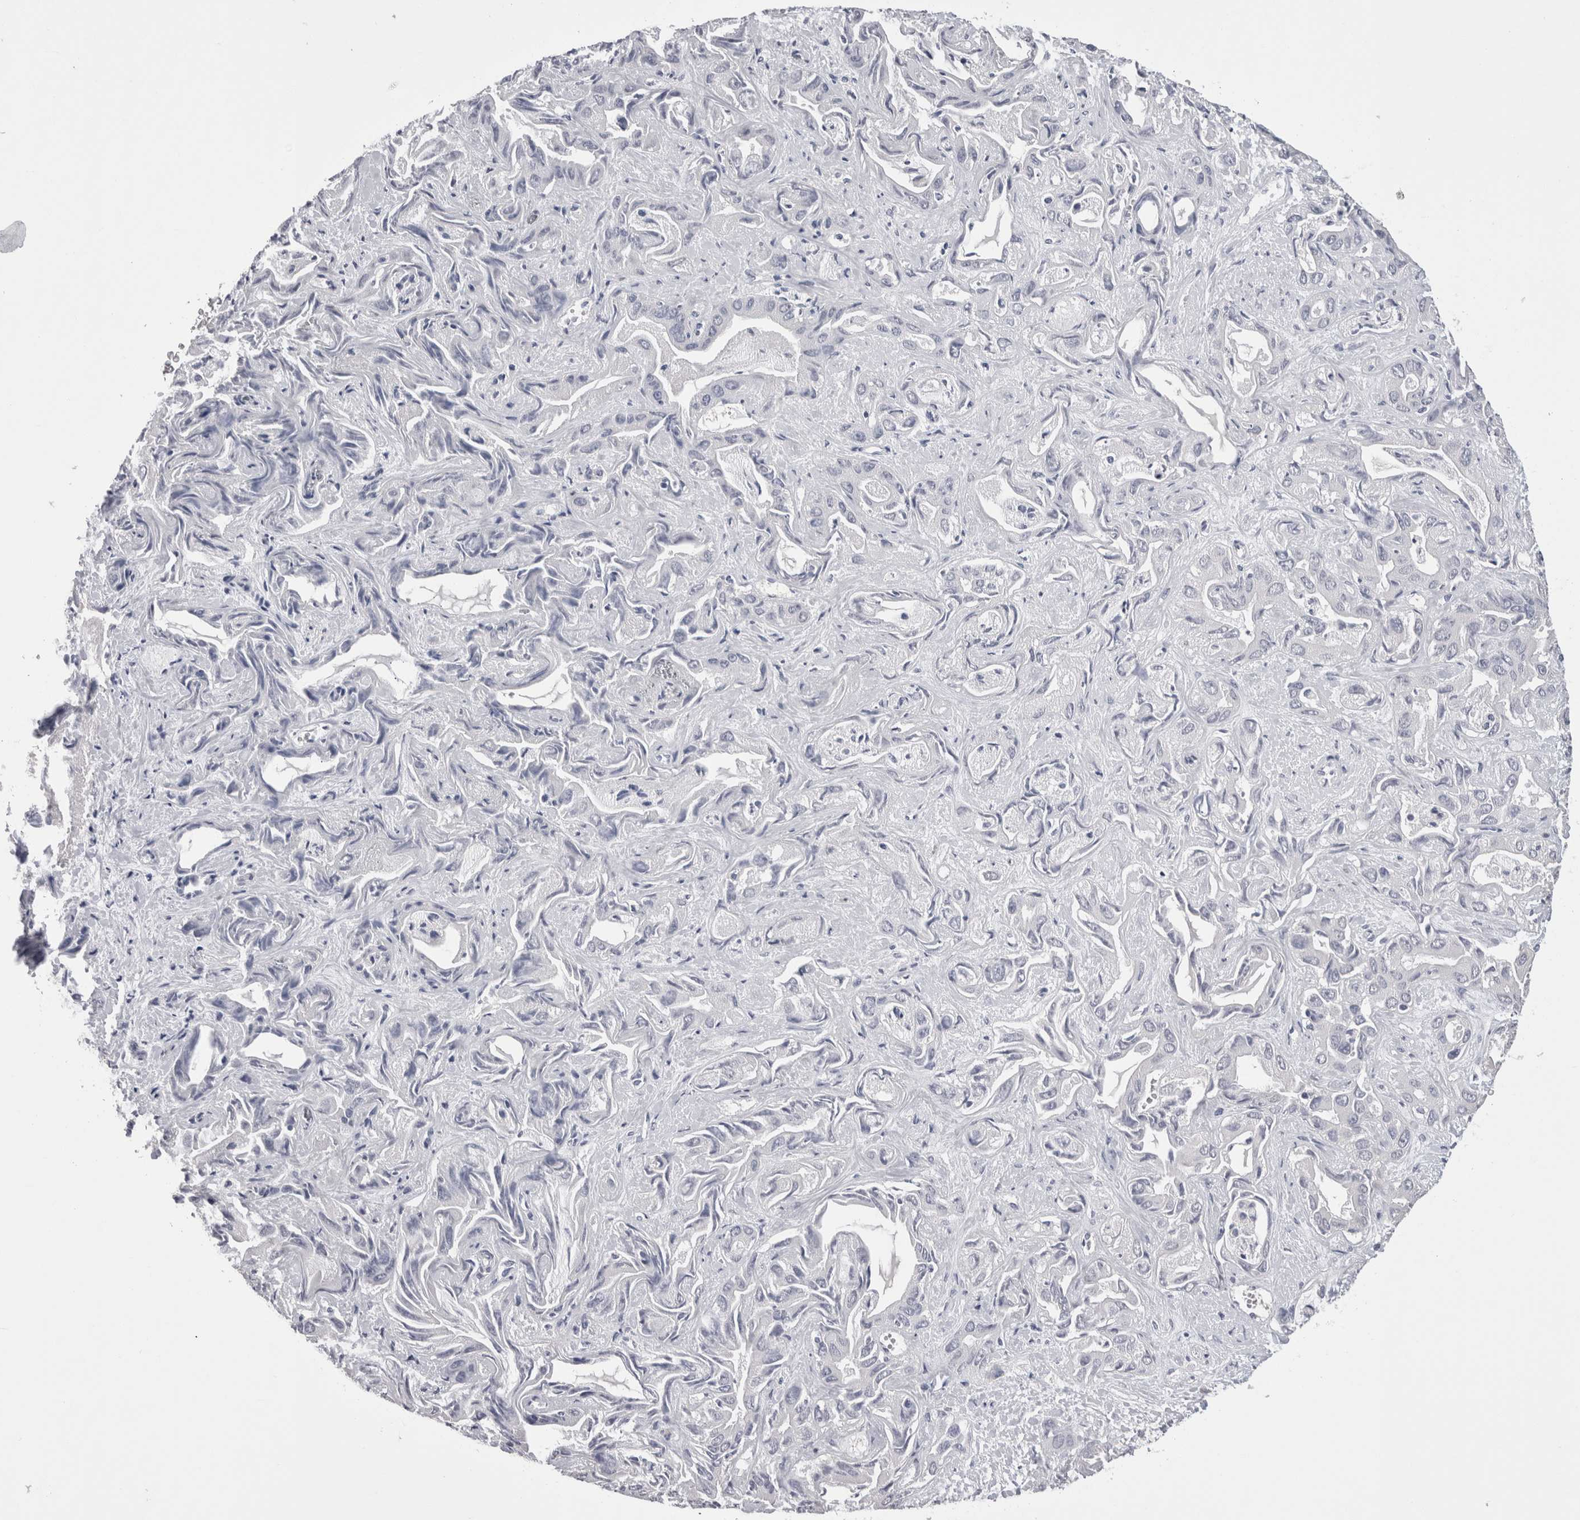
{"staining": {"intensity": "negative", "quantity": "none", "location": "none"}, "tissue": "liver cancer", "cell_type": "Tumor cells", "image_type": "cancer", "snomed": [{"axis": "morphology", "description": "Cholangiocarcinoma"}, {"axis": "topography", "description": "Liver"}], "caption": "DAB immunohistochemical staining of liver cancer (cholangiocarcinoma) exhibits no significant staining in tumor cells. (IHC, brightfield microscopy, high magnification).", "gene": "DCTN6", "patient": {"sex": "female", "age": 52}}